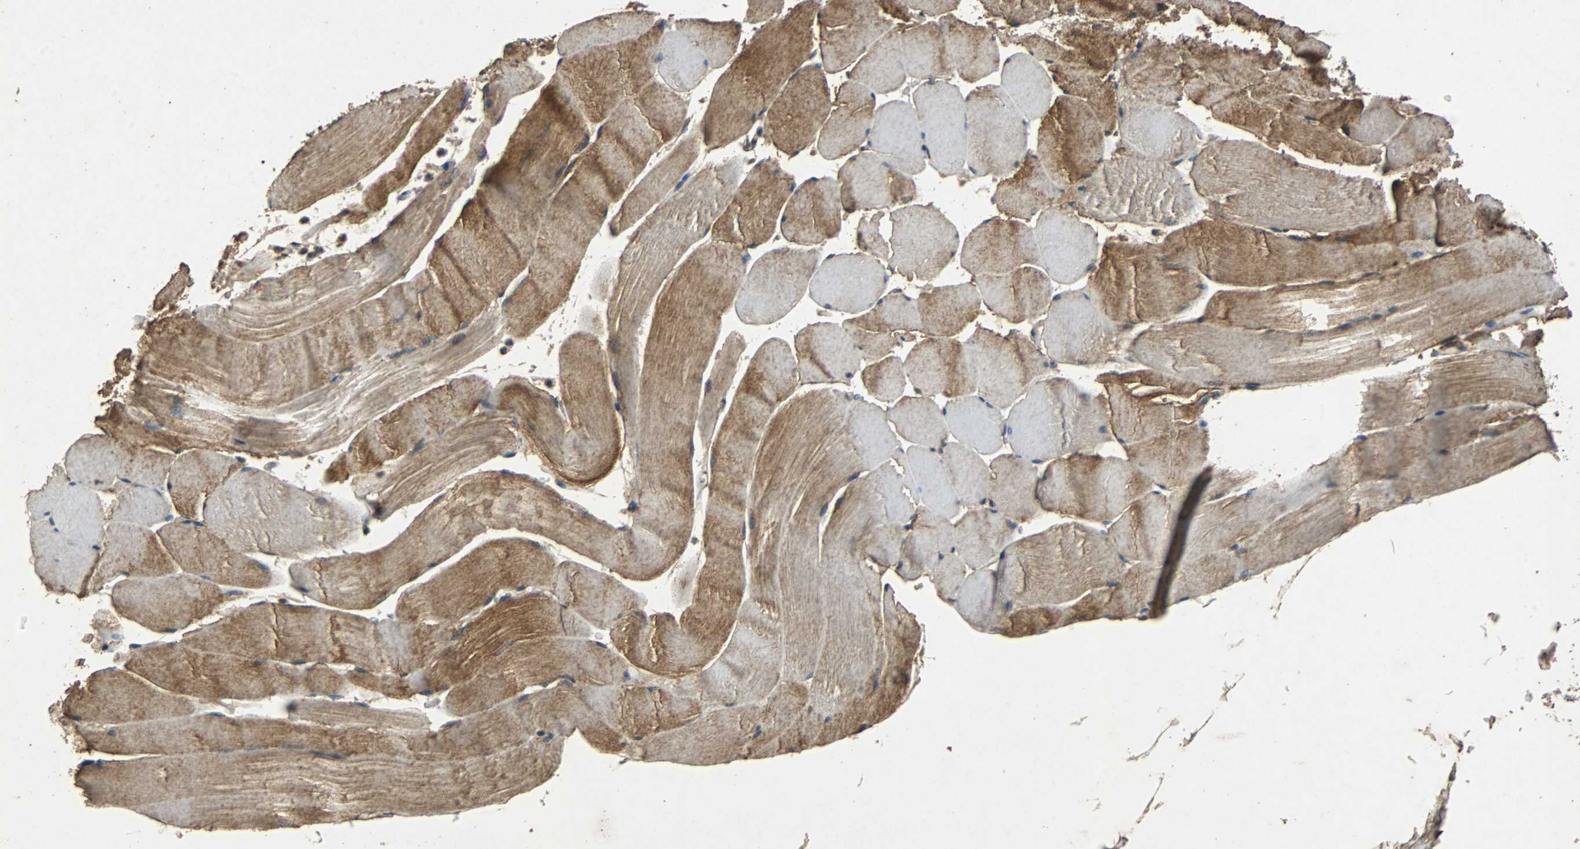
{"staining": {"intensity": "moderate", "quantity": ">75%", "location": "cytoplasmic/membranous"}, "tissue": "skeletal muscle", "cell_type": "Myocytes", "image_type": "normal", "snomed": [{"axis": "morphology", "description": "Normal tissue, NOS"}, {"axis": "topography", "description": "Skeletal muscle"}], "caption": "This image reveals immunohistochemistry (IHC) staining of benign human skeletal muscle, with medium moderate cytoplasmic/membranous staining in approximately >75% of myocytes.", "gene": "NAA10", "patient": {"sex": "male", "age": 62}}